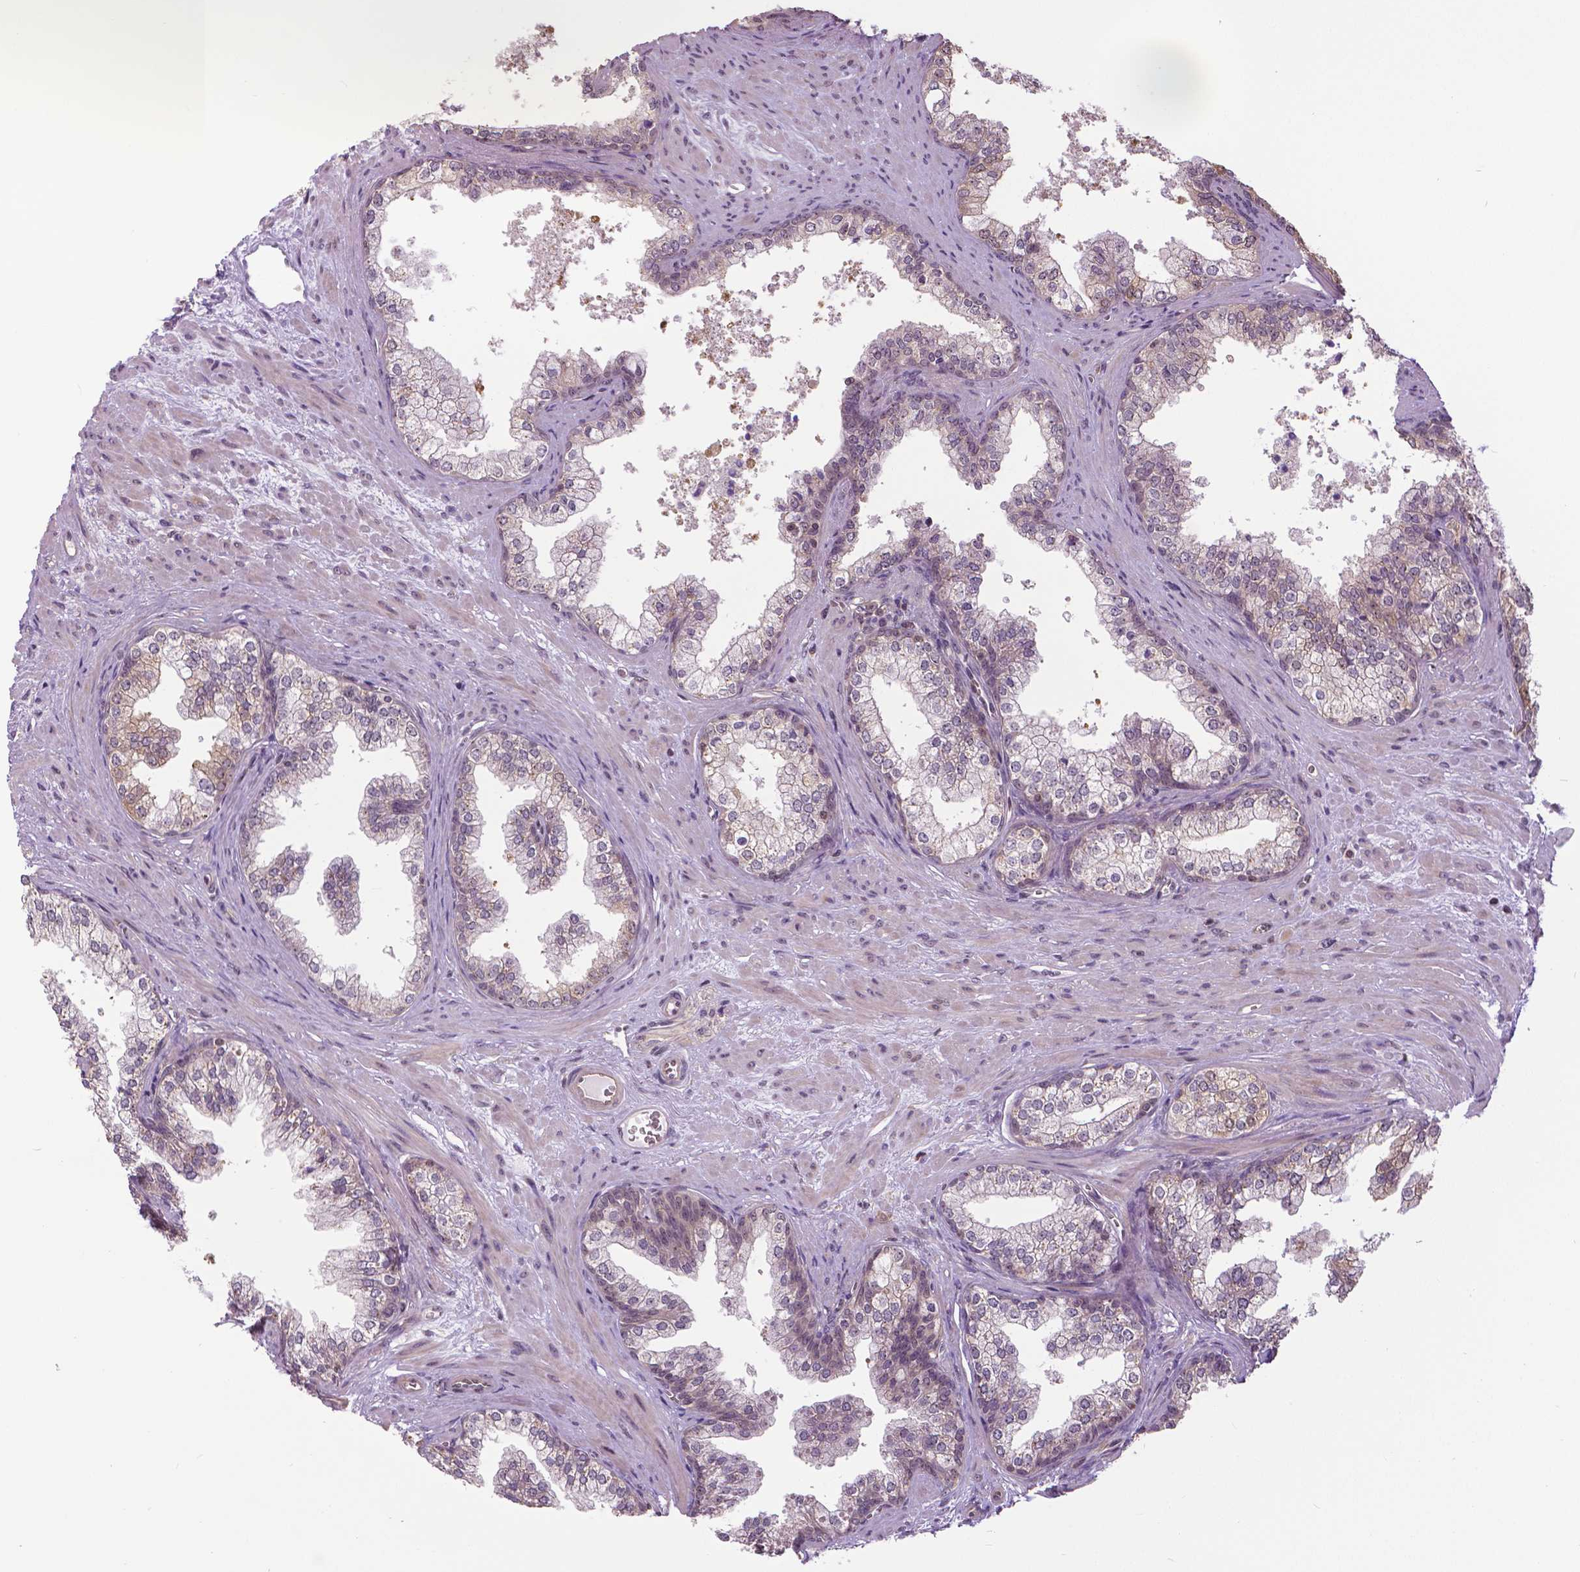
{"staining": {"intensity": "weak", "quantity": "<25%", "location": "cytoplasmic/membranous"}, "tissue": "prostate", "cell_type": "Glandular cells", "image_type": "normal", "snomed": [{"axis": "morphology", "description": "Normal tissue, NOS"}, {"axis": "topography", "description": "Prostate"}], "caption": "Immunohistochemistry histopathology image of unremarkable prostate stained for a protein (brown), which exhibits no staining in glandular cells. (DAB IHC visualized using brightfield microscopy, high magnification).", "gene": "ANXA13", "patient": {"sex": "male", "age": 79}}